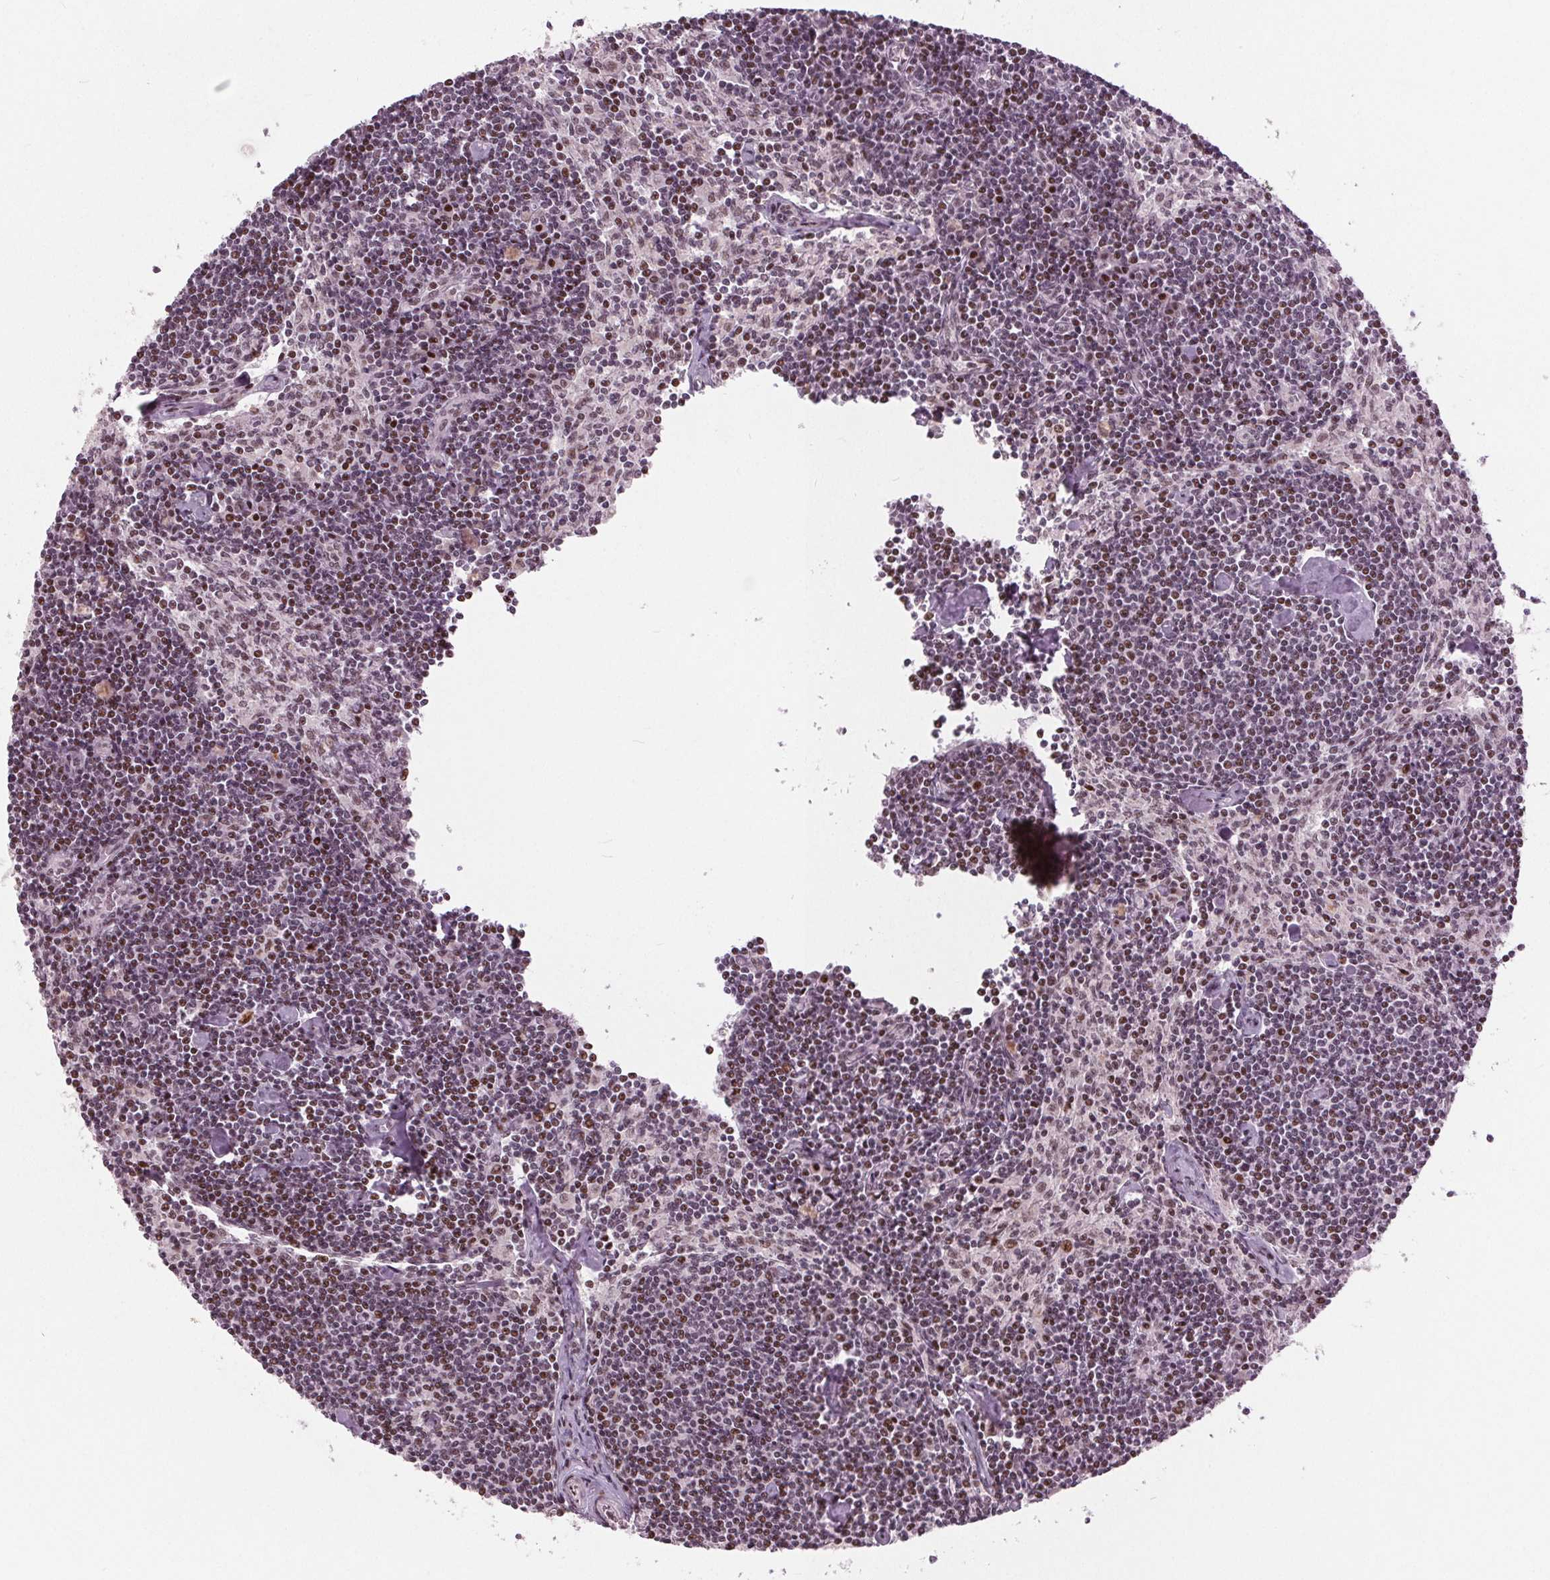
{"staining": {"intensity": "moderate", "quantity": ">75%", "location": "nuclear"}, "tissue": "lymph node", "cell_type": "Germinal center cells", "image_type": "normal", "snomed": [{"axis": "morphology", "description": "Normal tissue, NOS"}, {"axis": "topography", "description": "Lymph node"}], "caption": "Immunohistochemistry (IHC) photomicrograph of normal lymph node: lymph node stained using IHC displays medium levels of moderate protein expression localized specifically in the nuclear of germinal center cells, appearing as a nuclear brown color.", "gene": "TTC34", "patient": {"sex": "female", "age": 42}}